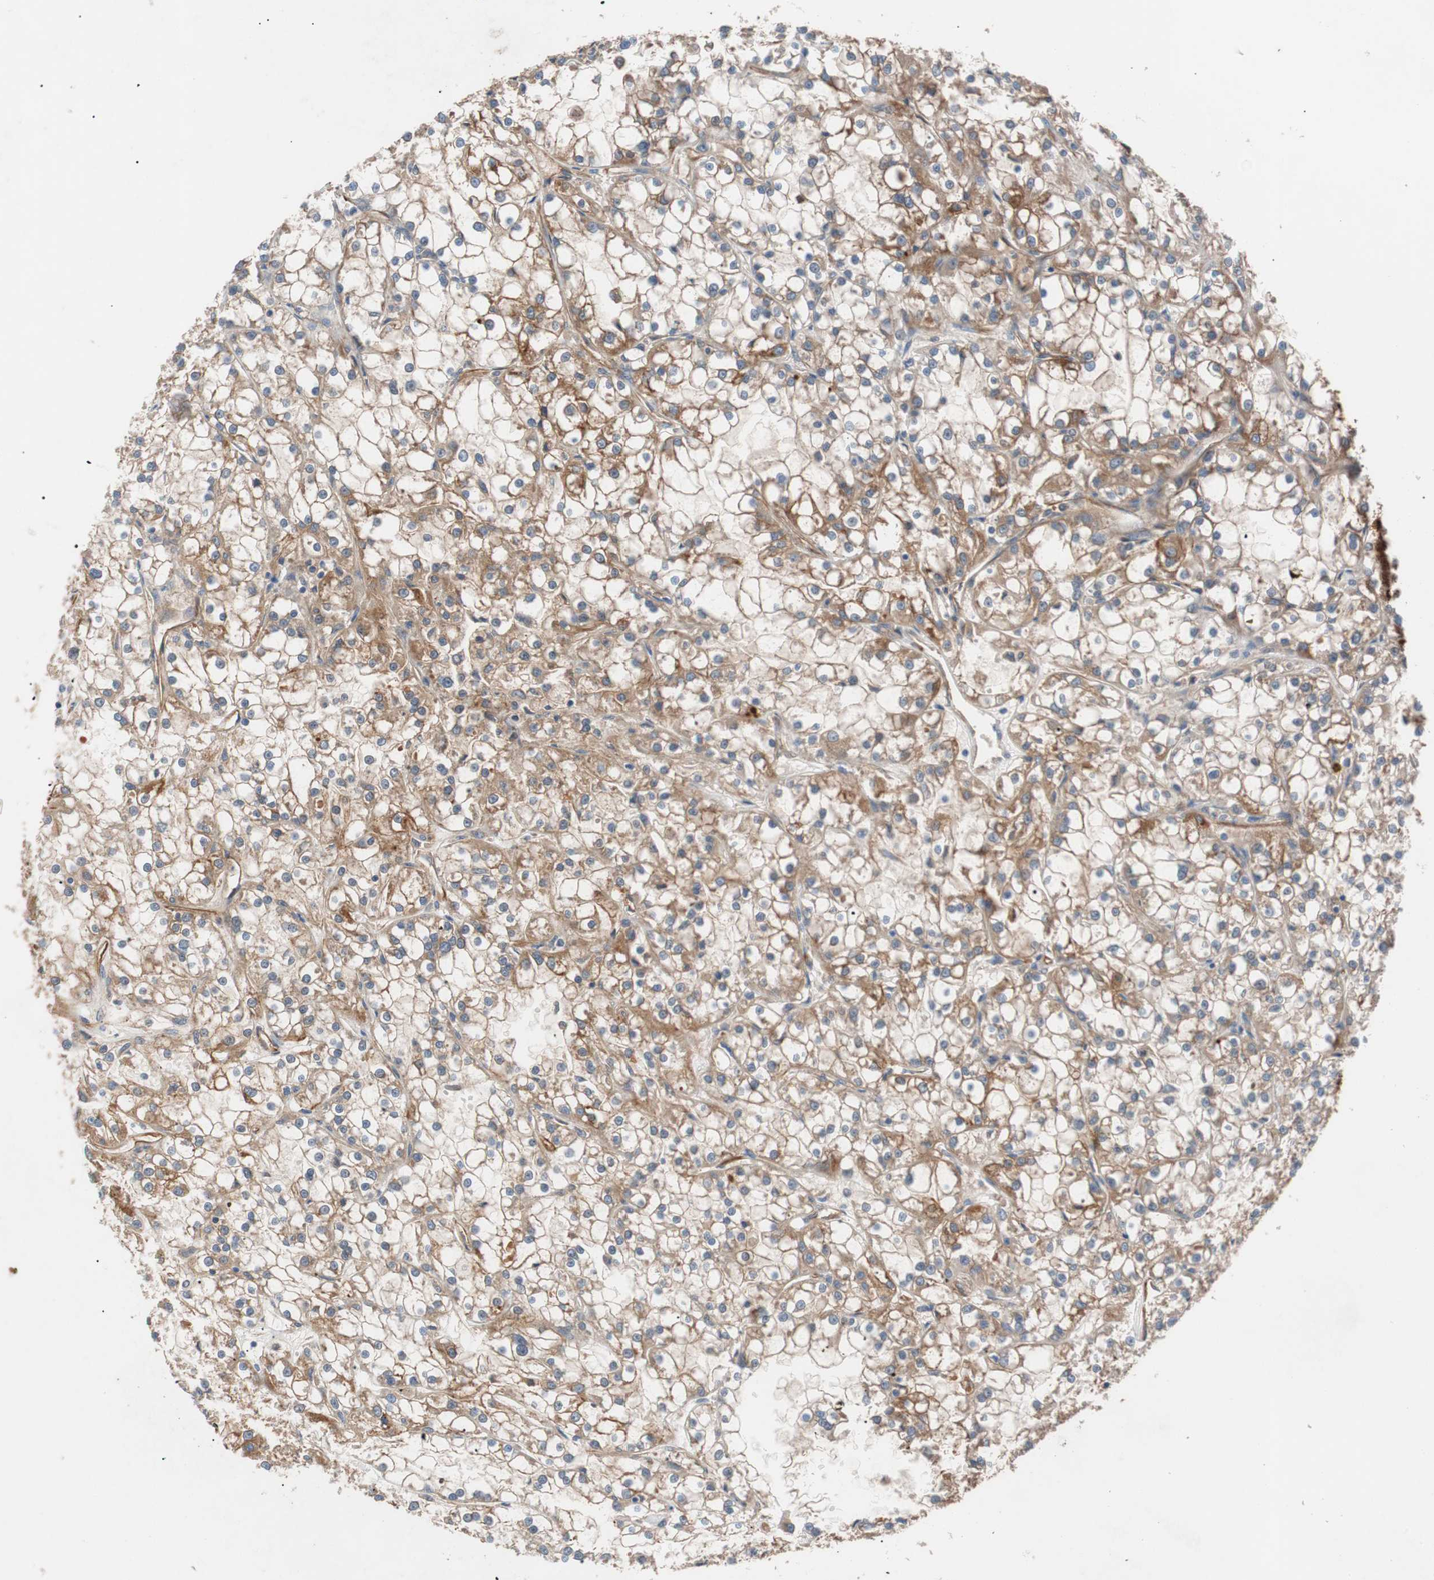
{"staining": {"intensity": "moderate", "quantity": "25%-75%", "location": "cytoplasmic/membranous"}, "tissue": "renal cancer", "cell_type": "Tumor cells", "image_type": "cancer", "snomed": [{"axis": "morphology", "description": "Adenocarcinoma, NOS"}, {"axis": "topography", "description": "Kidney"}], "caption": "A brown stain shows moderate cytoplasmic/membranous positivity of a protein in human renal cancer tumor cells.", "gene": "SPINT1", "patient": {"sex": "female", "age": 52}}